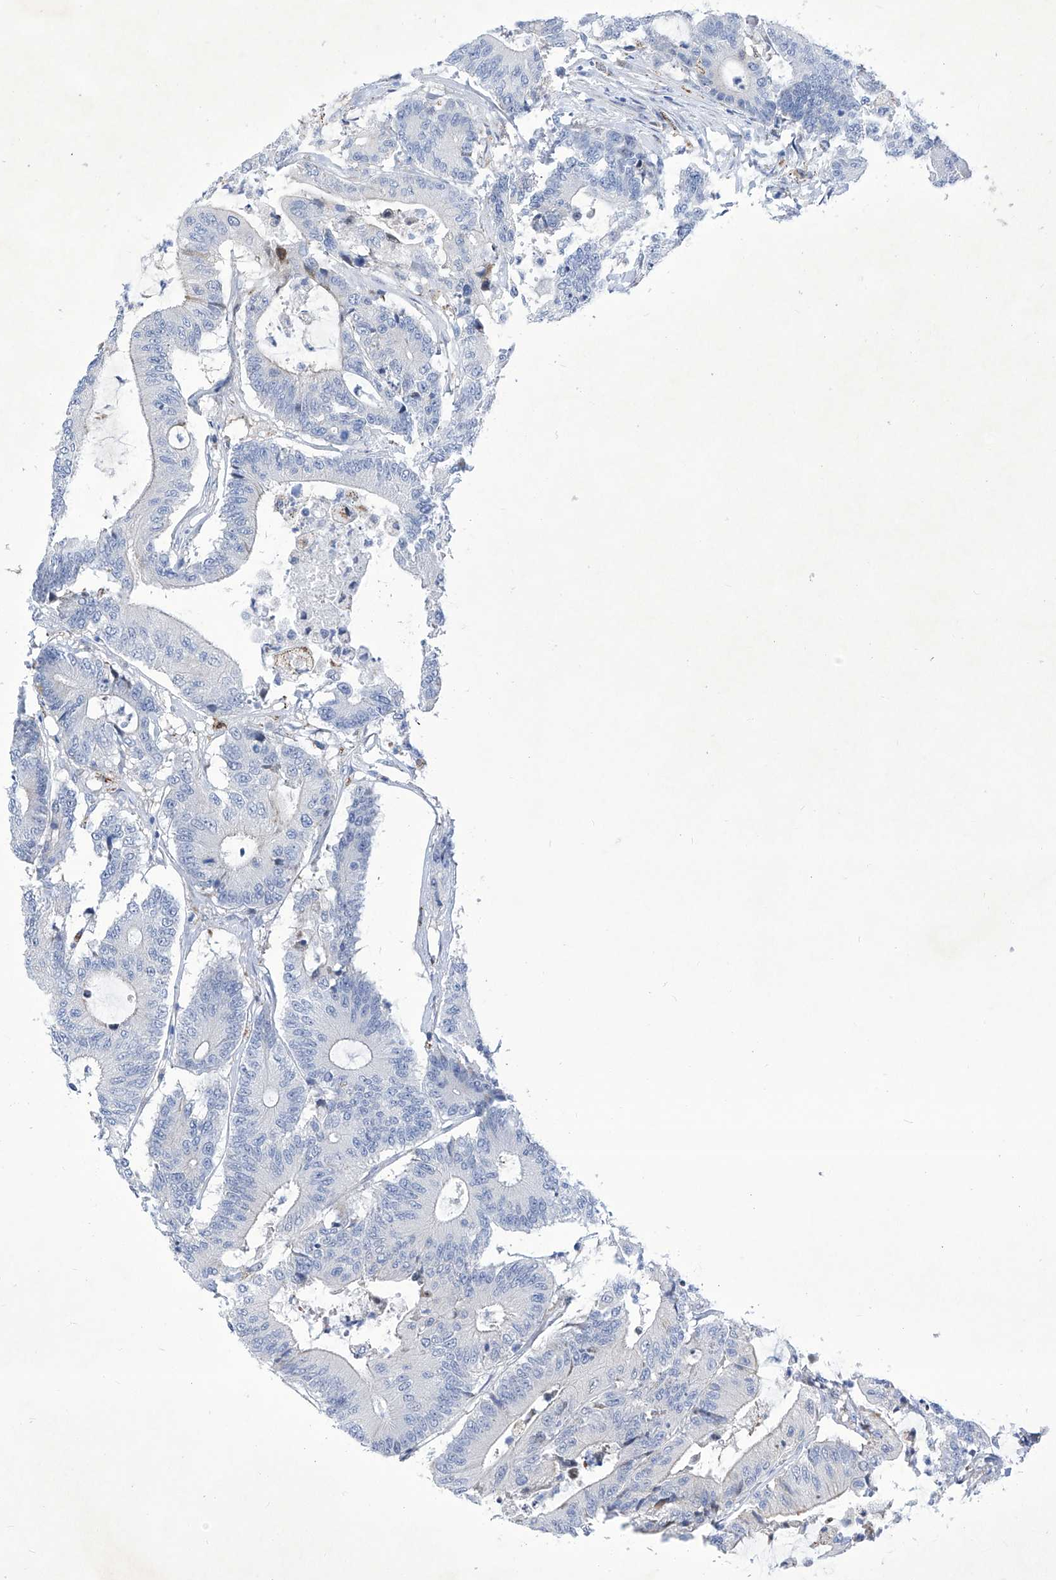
{"staining": {"intensity": "negative", "quantity": "none", "location": "none"}, "tissue": "colorectal cancer", "cell_type": "Tumor cells", "image_type": "cancer", "snomed": [{"axis": "morphology", "description": "Adenocarcinoma, NOS"}, {"axis": "topography", "description": "Colon"}], "caption": "DAB immunohistochemical staining of human colorectal adenocarcinoma exhibits no significant staining in tumor cells.", "gene": "C1orf87", "patient": {"sex": "female", "age": 84}}